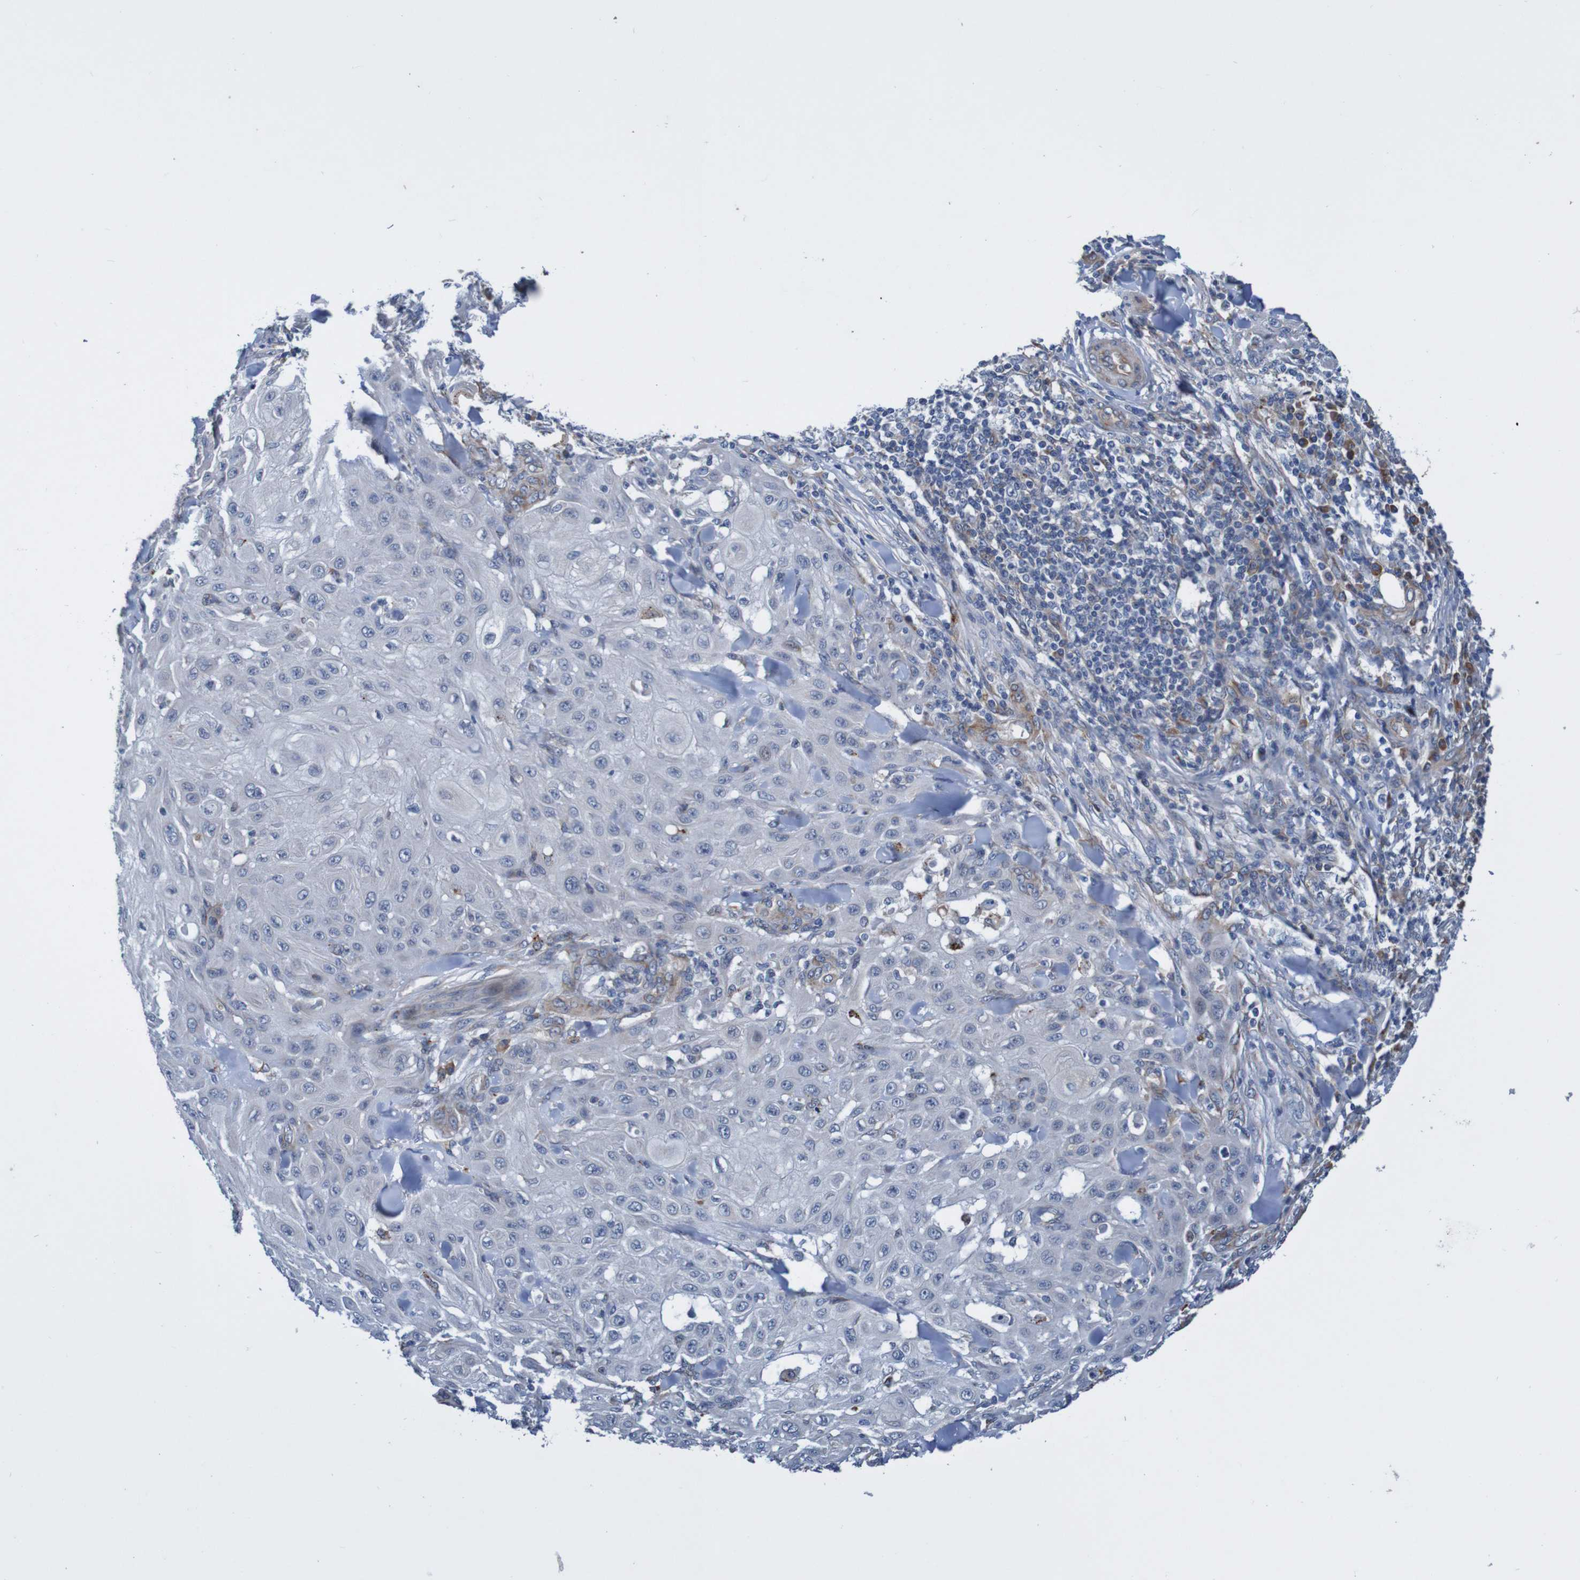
{"staining": {"intensity": "weak", "quantity": "<25%", "location": "cytoplasmic/membranous"}, "tissue": "skin cancer", "cell_type": "Tumor cells", "image_type": "cancer", "snomed": [{"axis": "morphology", "description": "Squamous cell carcinoma, NOS"}, {"axis": "topography", "description": "Skin"}], "caption": "Immunohistochemistry (IHC) of skin cancer (squamous cell carcinoma) shows no expression in tumor cells. (DAB (3,3'-diaminobenzidine) immunohistochemistry, high magnification).", "gene": "CPED1", "patient": {"sex": "male", "age": 24}}